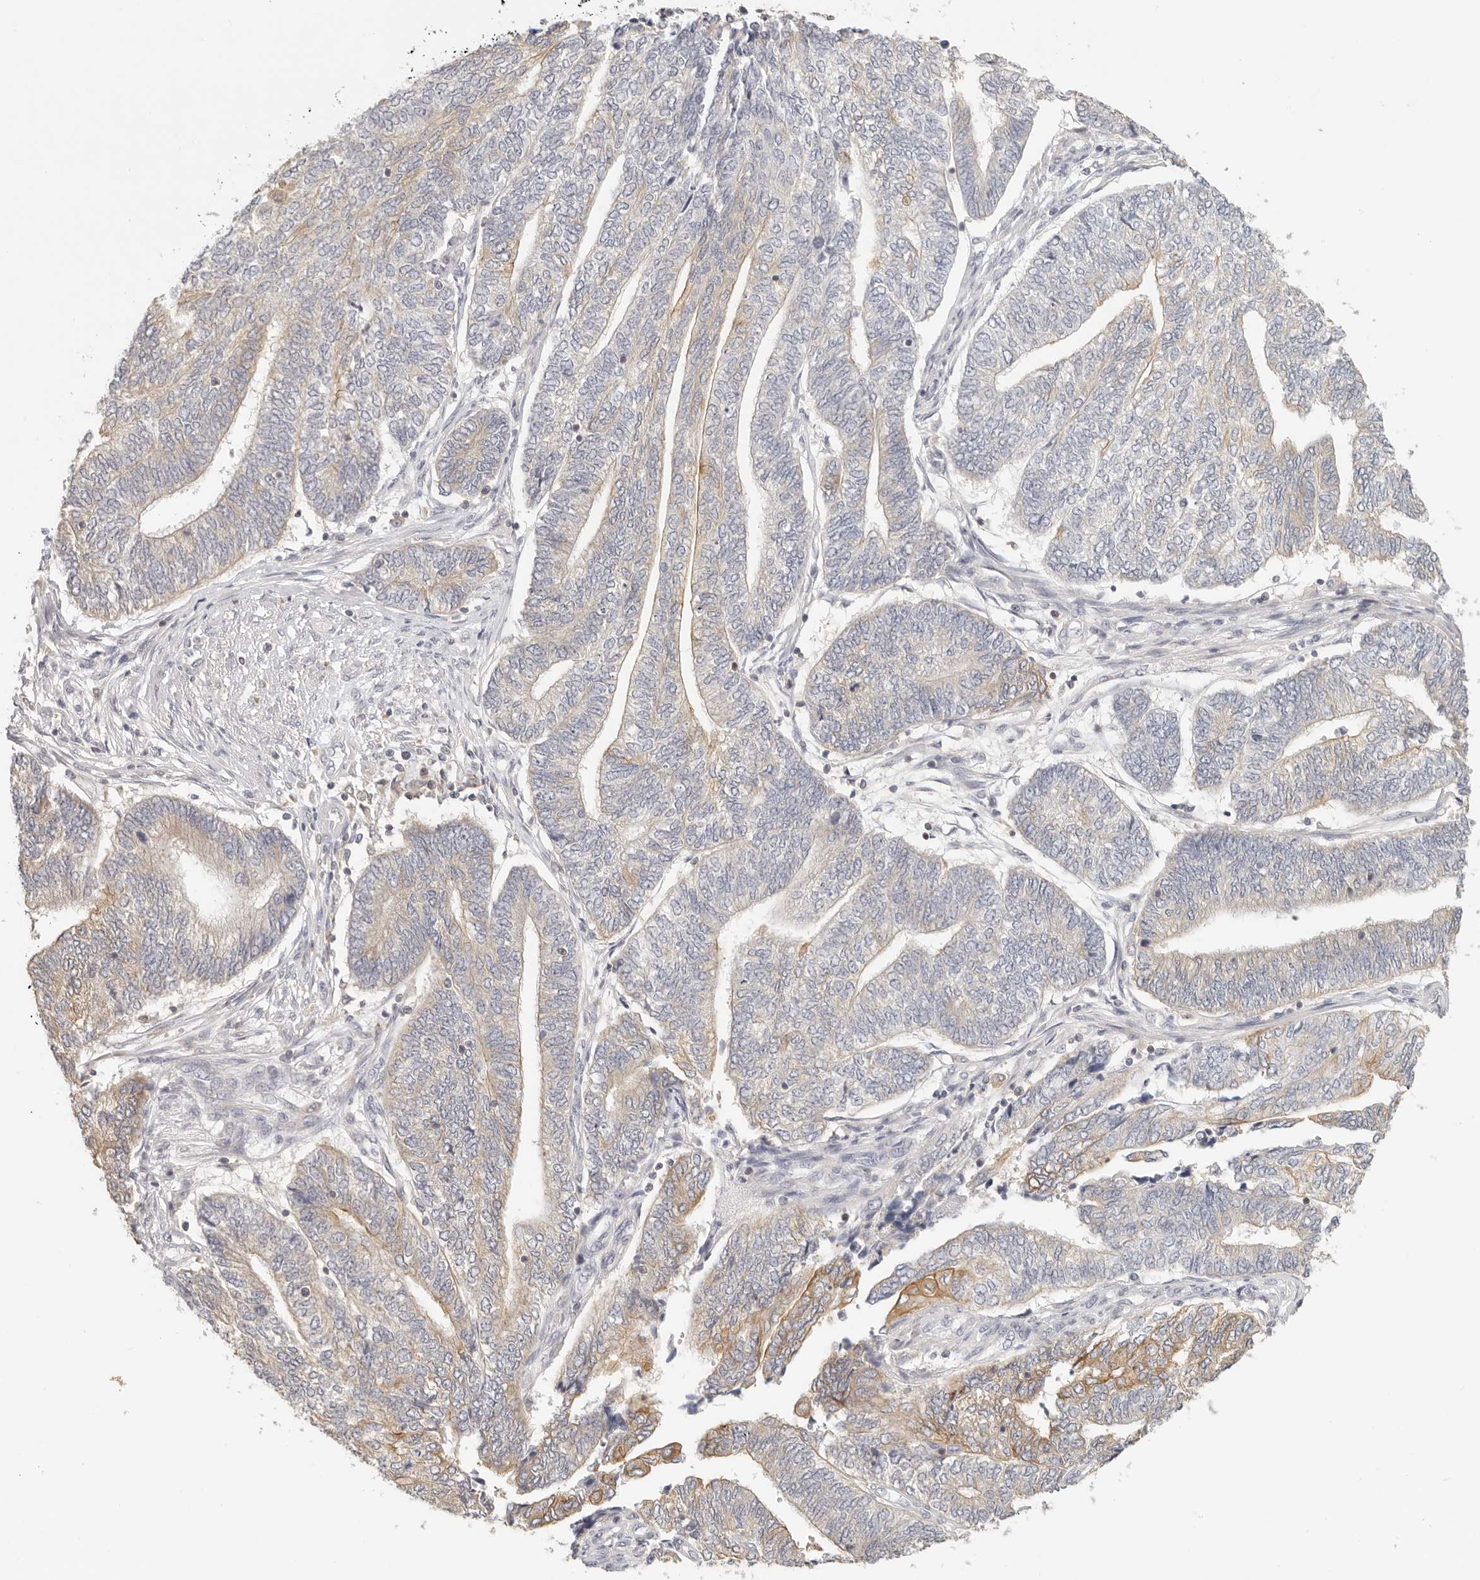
{"staining": {"intensity": "moderate", "quantity": "<25%", "location": "cytoplasmic/membranous"}, "tissue": "endometrial cancer", "cell_type": "Tumor cells", "image_type": "cancer", "snomed": [{"axis": "morphology", "description": "Adenocarcinoma, NOS"}, {"axis": "topography", "description": "Uterus"}, {"axis": "topography", "description": "Endometrium"}], "caption": "Immunohistochemistry of human adenocarcinoma (endometrial) displays low levels of moderate cytoplasmic/membranous staining in about <25% of tumor cells.", "gene": "ANXA9", "patient": {"sex": "female", "age": 70}}